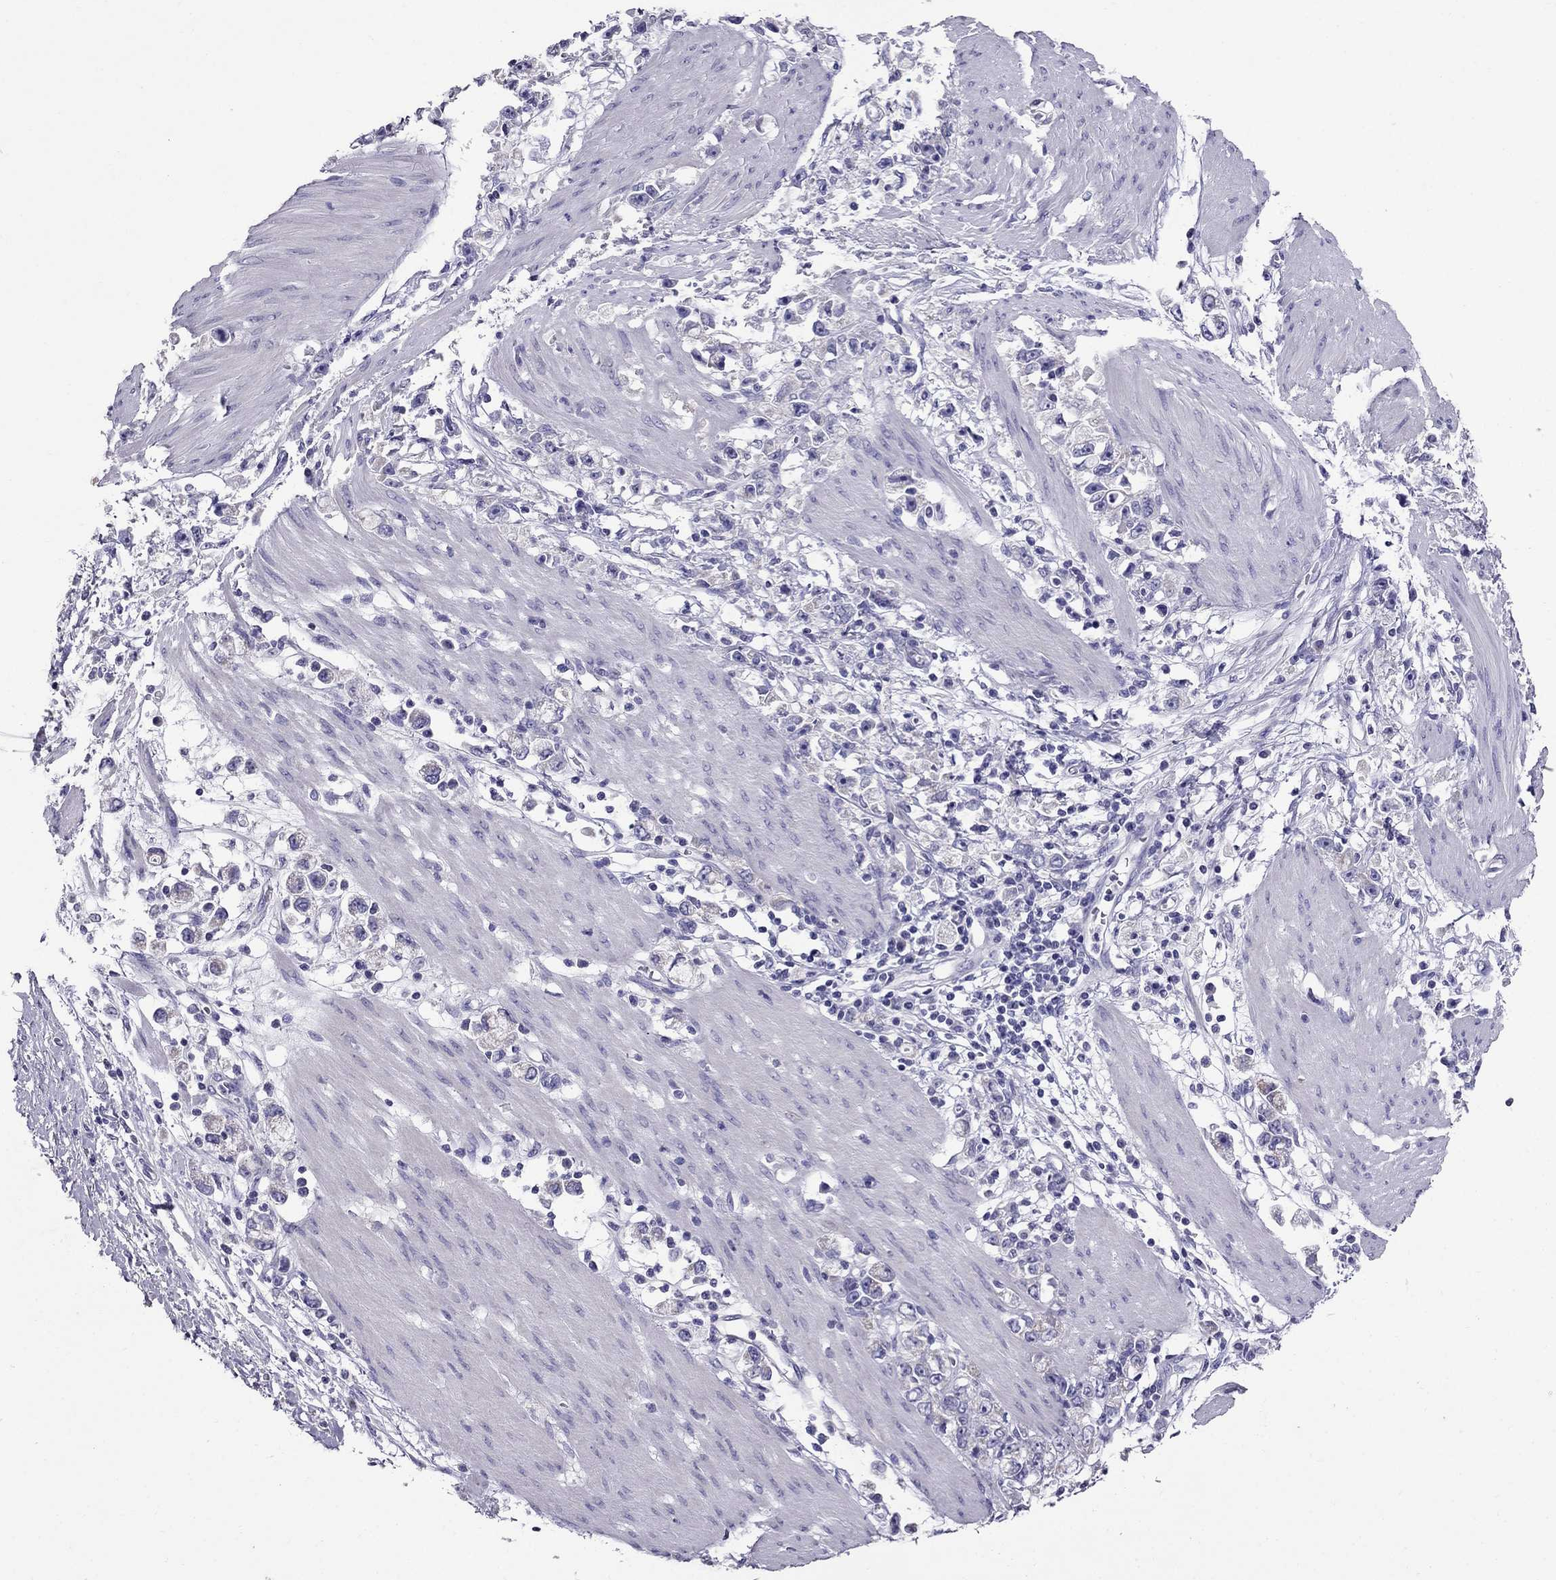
{"staining": {"intensity": "negative", "quantity": "none", "location": "none"}, "tissue": "stomach cancer", "cell_type": "Tumor cells", "image_type": "cancer", "snomed": [{"axis": "morphology", "description": "Adenocarcinoma, NOS"}, {"axis": "topography", "description": "Stomach"}], "caption": "Immunohistochemical staining of human adenocarcinoma (stomach) exhibits no significant positivity in tumor cells. (Brightfield microscopy of DAB (3,3'-diaminobenzidine) immunohistochemistry at high magnification).", "gene": "OXCT2", "patient": {"sex": "female", "age": 59}}